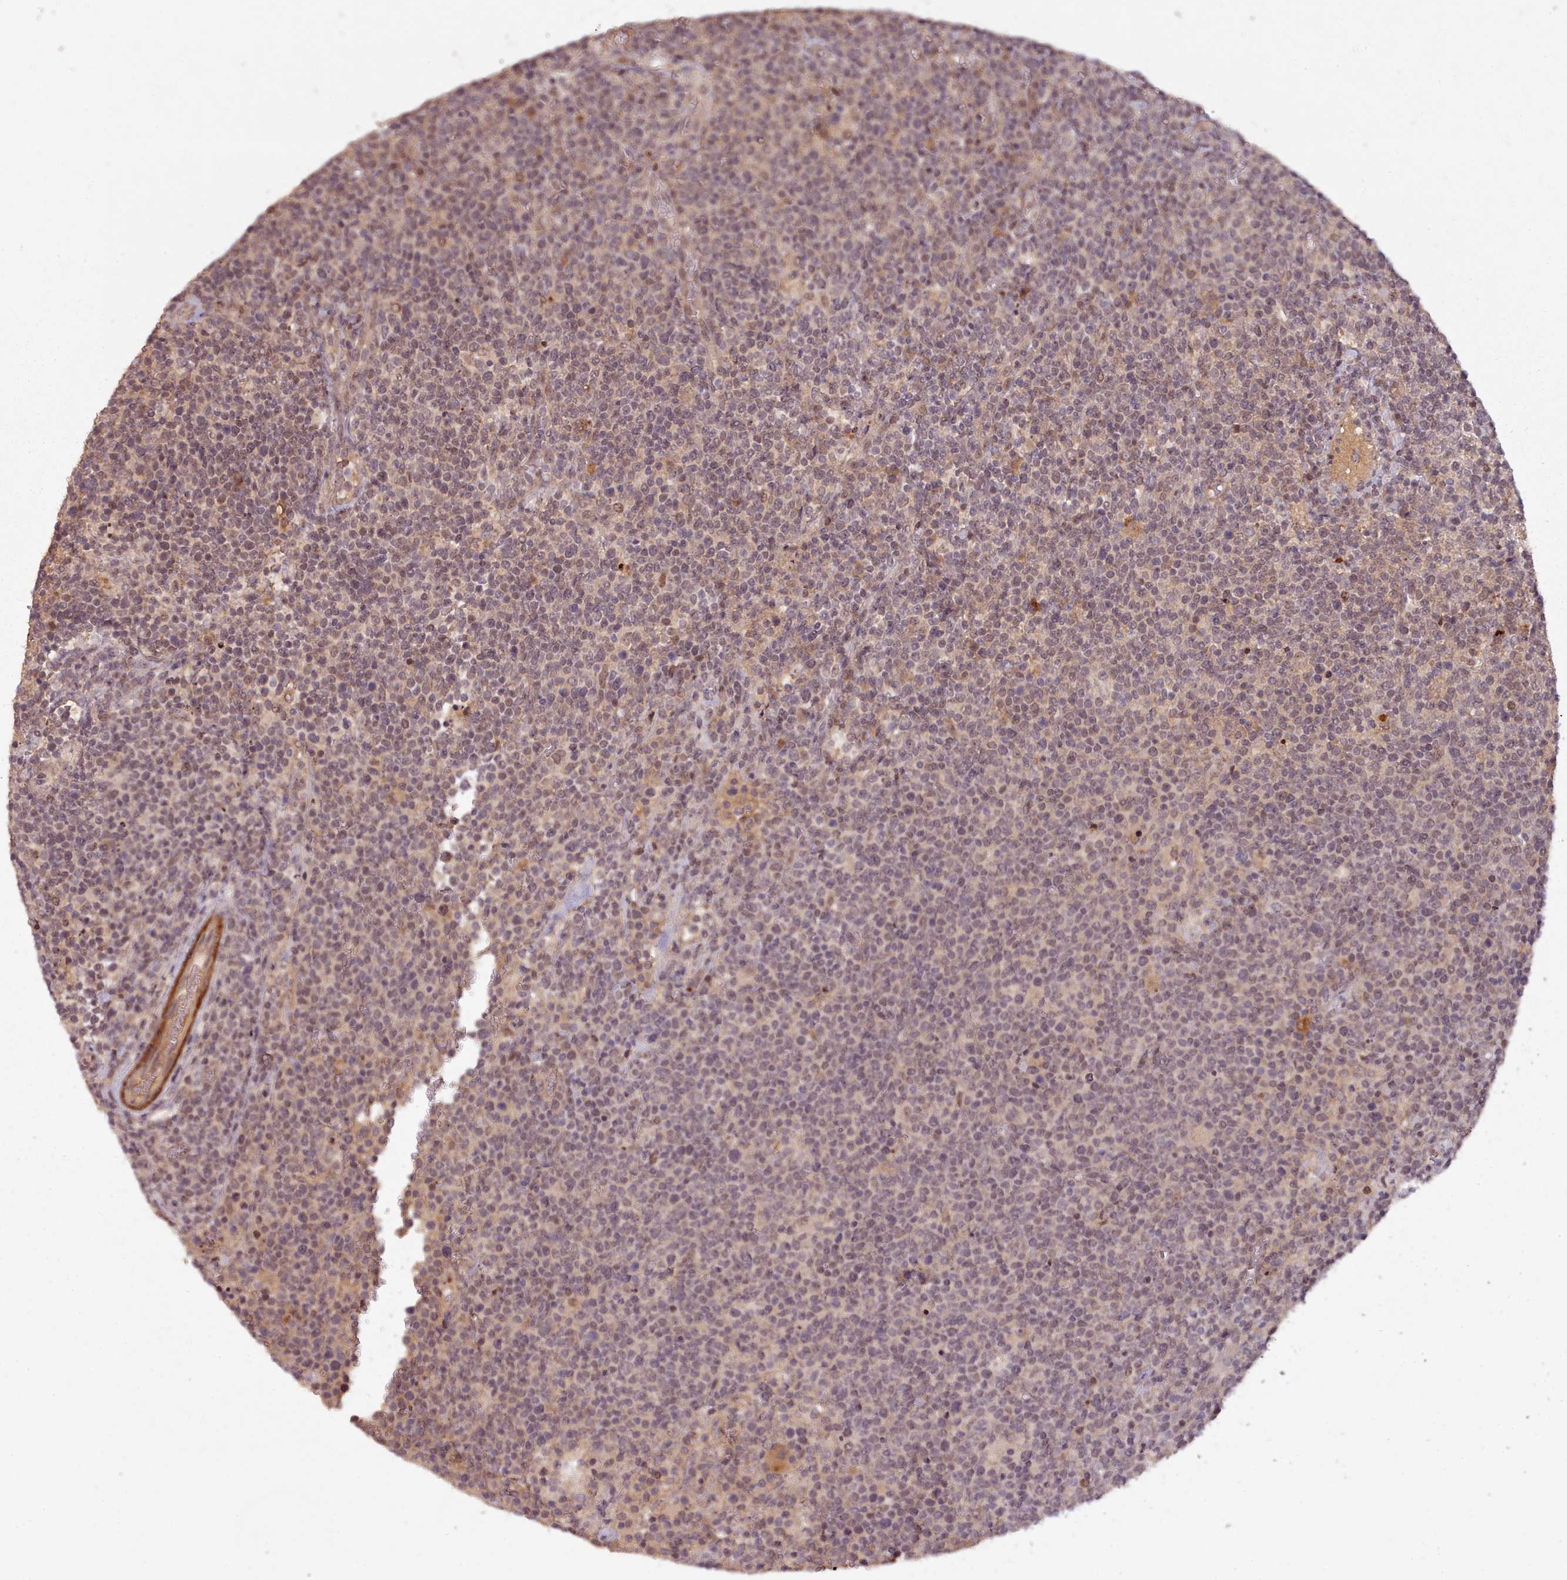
{"staining": {"intensity": "weak", "quantity": "25%-75%", "location": "nuclear"}, "tissue": "lymphoma", "cell_type": "Tumor cells", "image_type": "cancer", "snomed": [{"axis": "morphology", "description": "Malignant lymphoma, non-Hodgkin's type, High grade"}, {"axis": "topography", "description": "Lymph node"}], "caption": "A brown stain shows weak nuclear staining of a protein in human lymphoma tumor cells.", "gene": "CDC6", "patient": {"sex": "male", "age": 61}}